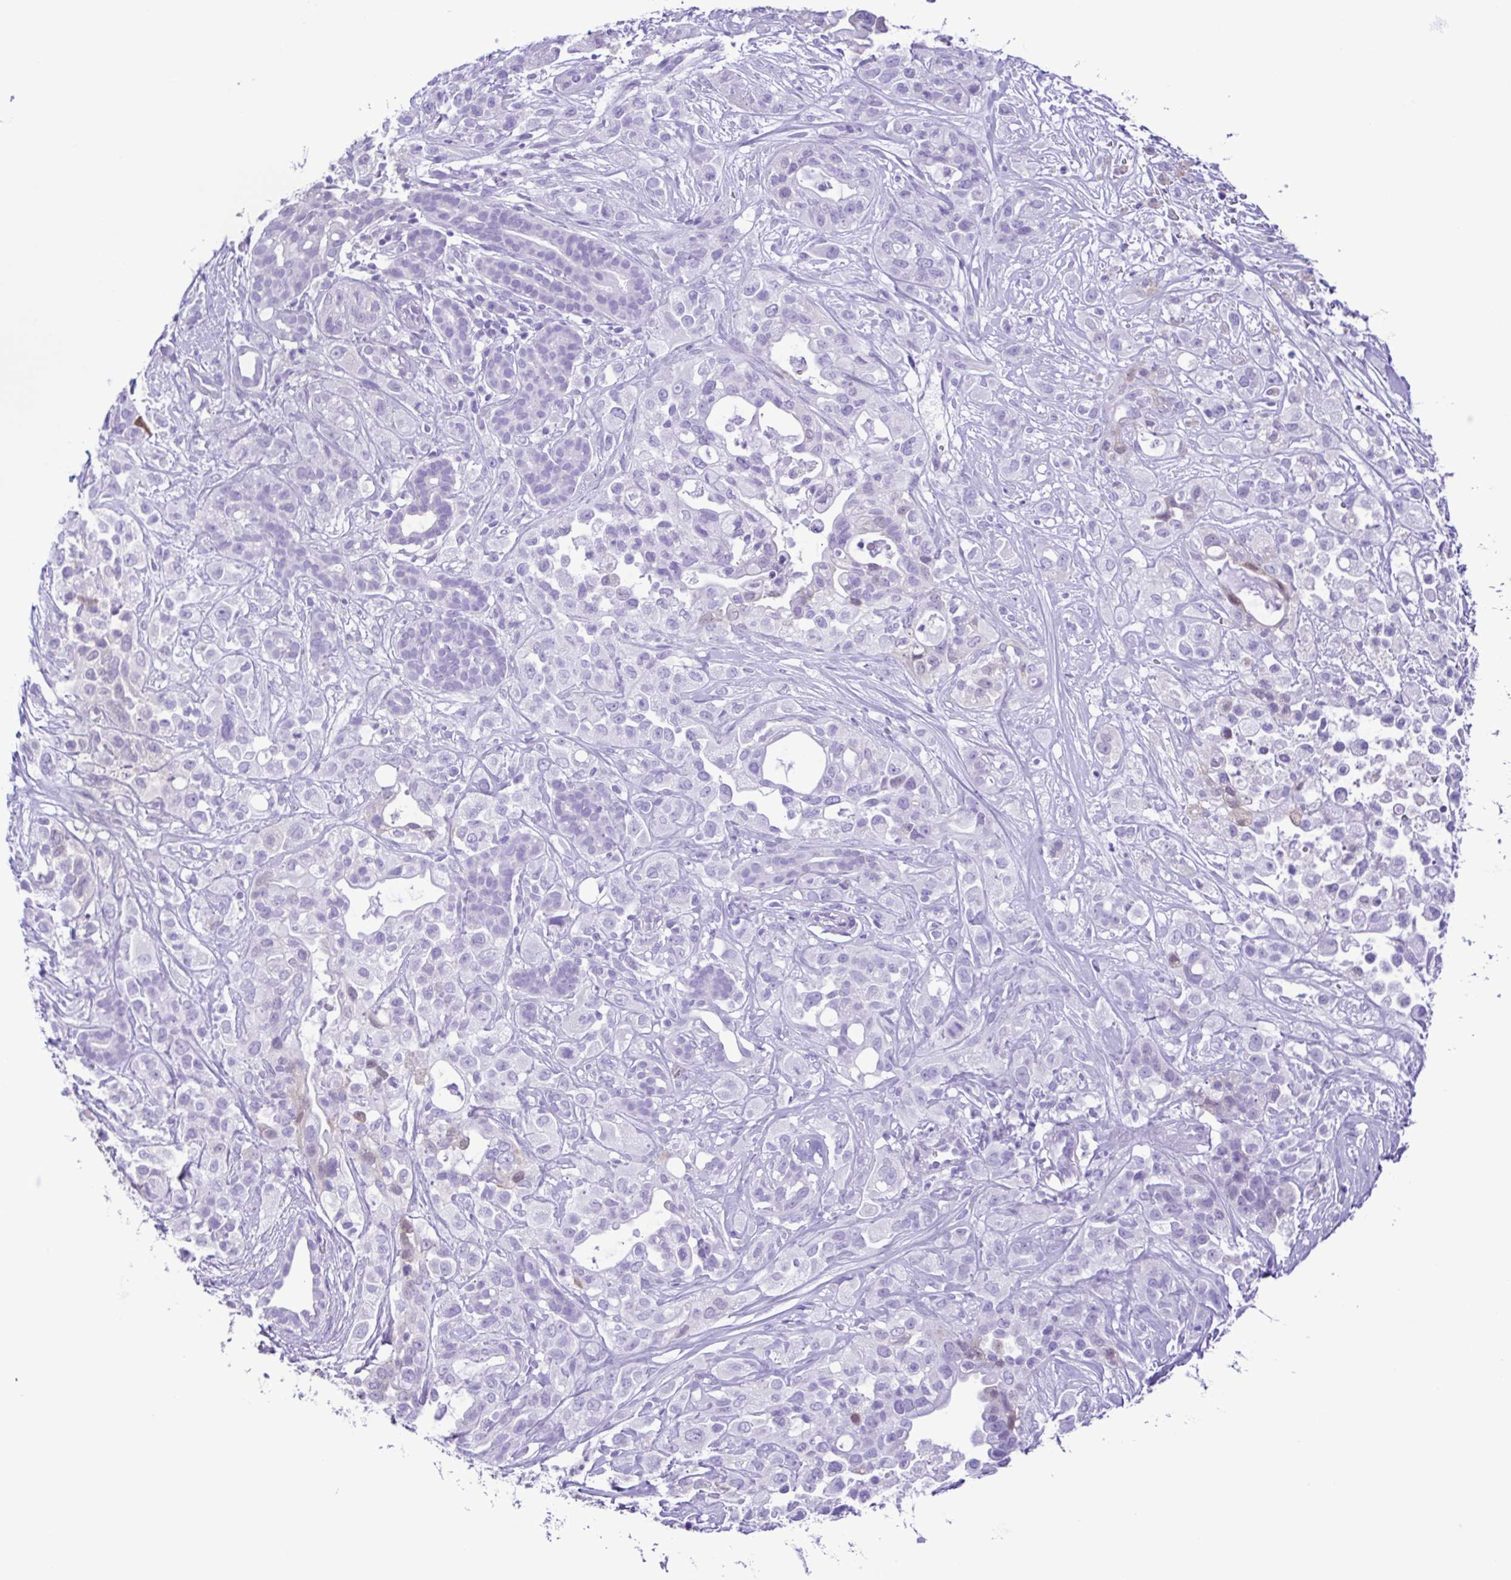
{"staining": {"intensity": "negative", "quantity": "none", "location": "none"}, "tissue": "pancreatic cancer", "cell_type": "Tumor cells", "image_type": "cancer", "snomed": [{"axis": "morphology", "description": "Adenocarcinoma, NOS"}, {"axis": "topography", "description": "Pancreas"}], "caption": "An immunohistochemistry micrograph of pancreatic adenocarcinoma is shown. There is no staining in tumor cells of pancreatic adenocarcinoma.", "gene": "CASP14", "patient": {"sex": "male", "age": 44}}